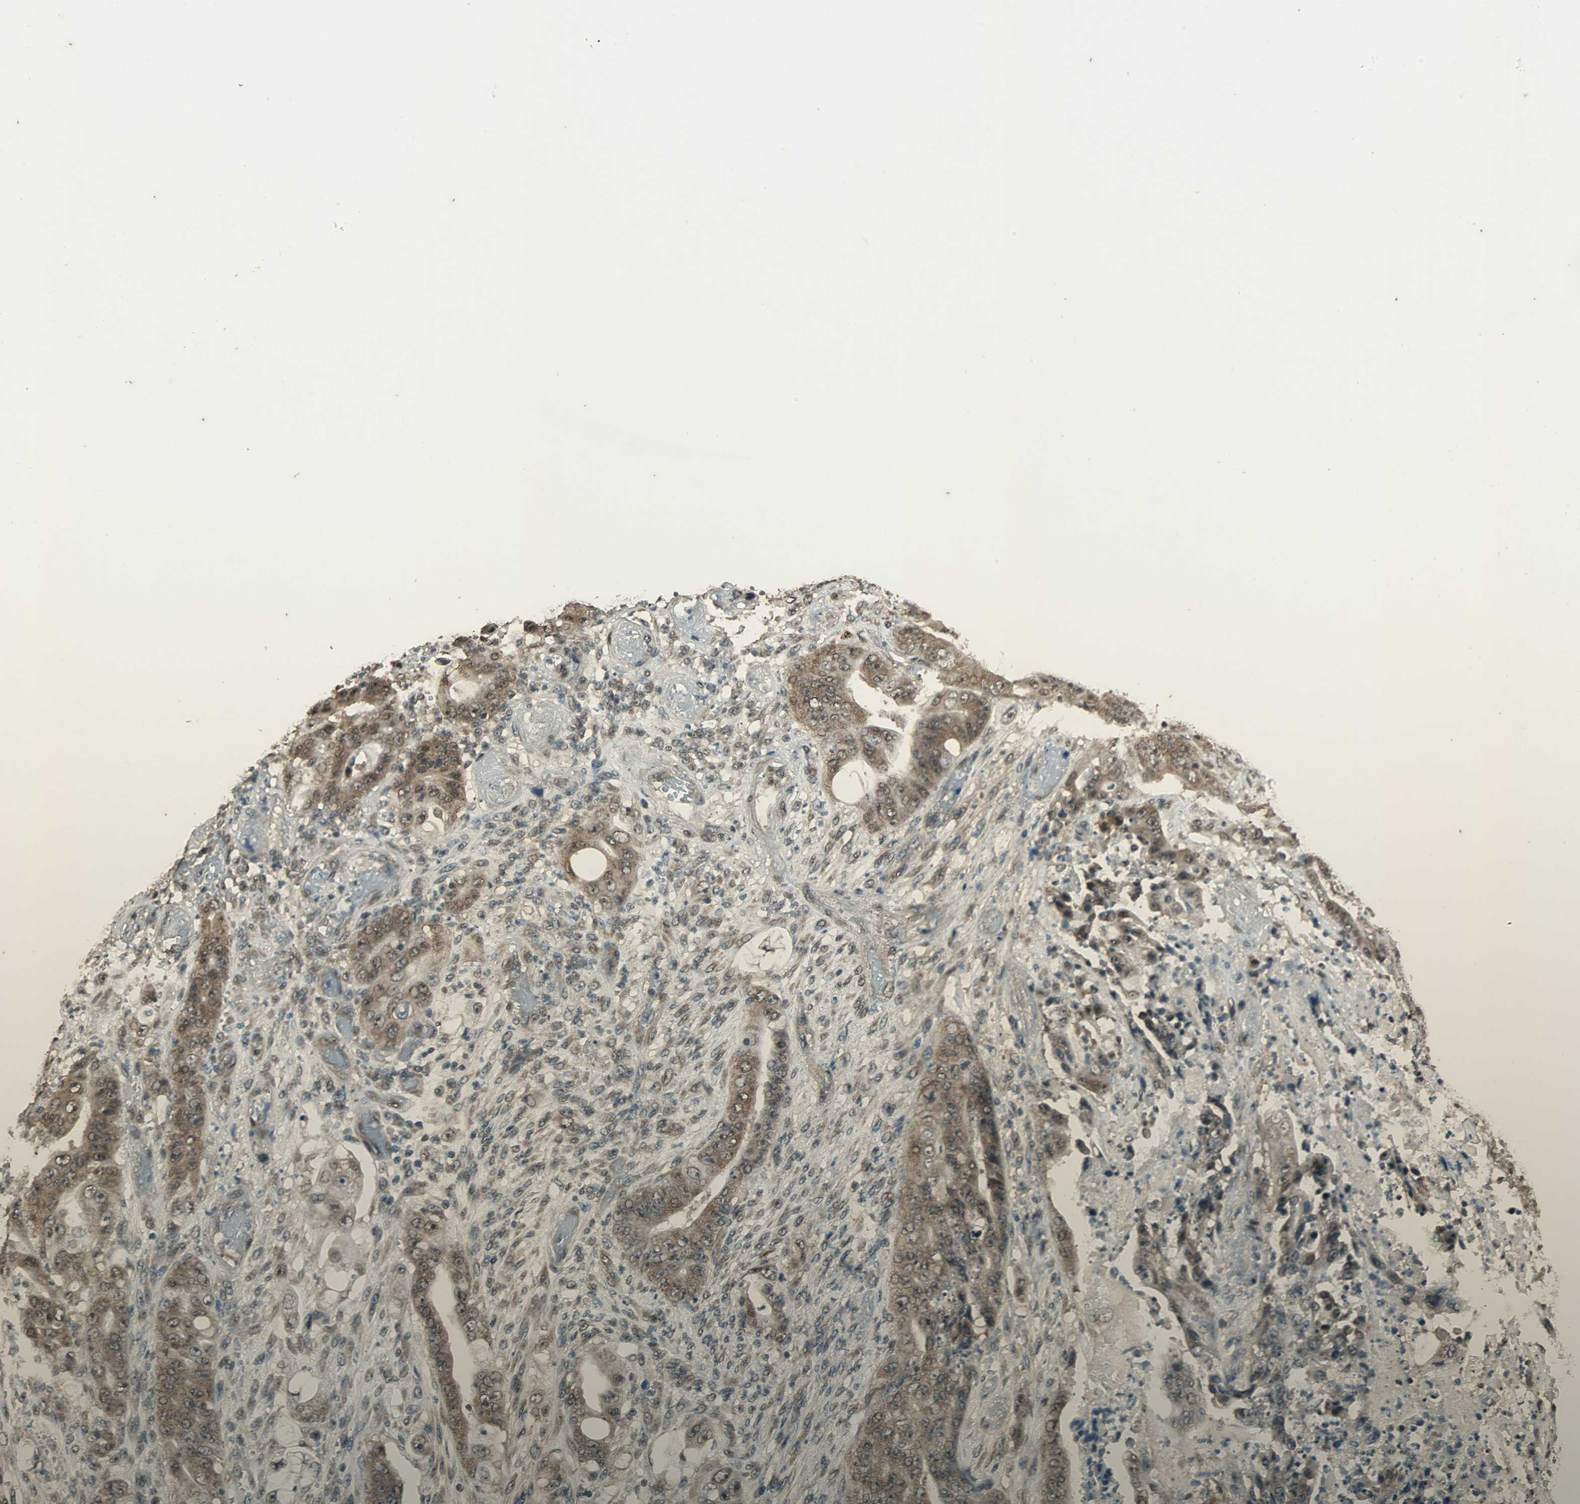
{"staining": {"intensity": "moderate", "quantity": ">75%", "location": "cytoplasmic/membranous,nuclear"}, "tissue": "stomach cancer", "cell_type": "Tumor cells", "image_type": "cancer", "snomed": [{"axis": "morphology", "description": "Adenocarcinoma, NOS"}, {"axis": "topography", "description": "Stomach"}], "caption": "Stomach cancer tissue displays moderate cytoplasmic/membranous and nuclear expression in approximately >75% of tumor cells, visualized by immunohistochemistry.", "gene": "PPP1R13B", "patient": {"sex": "female", "age": 73}}